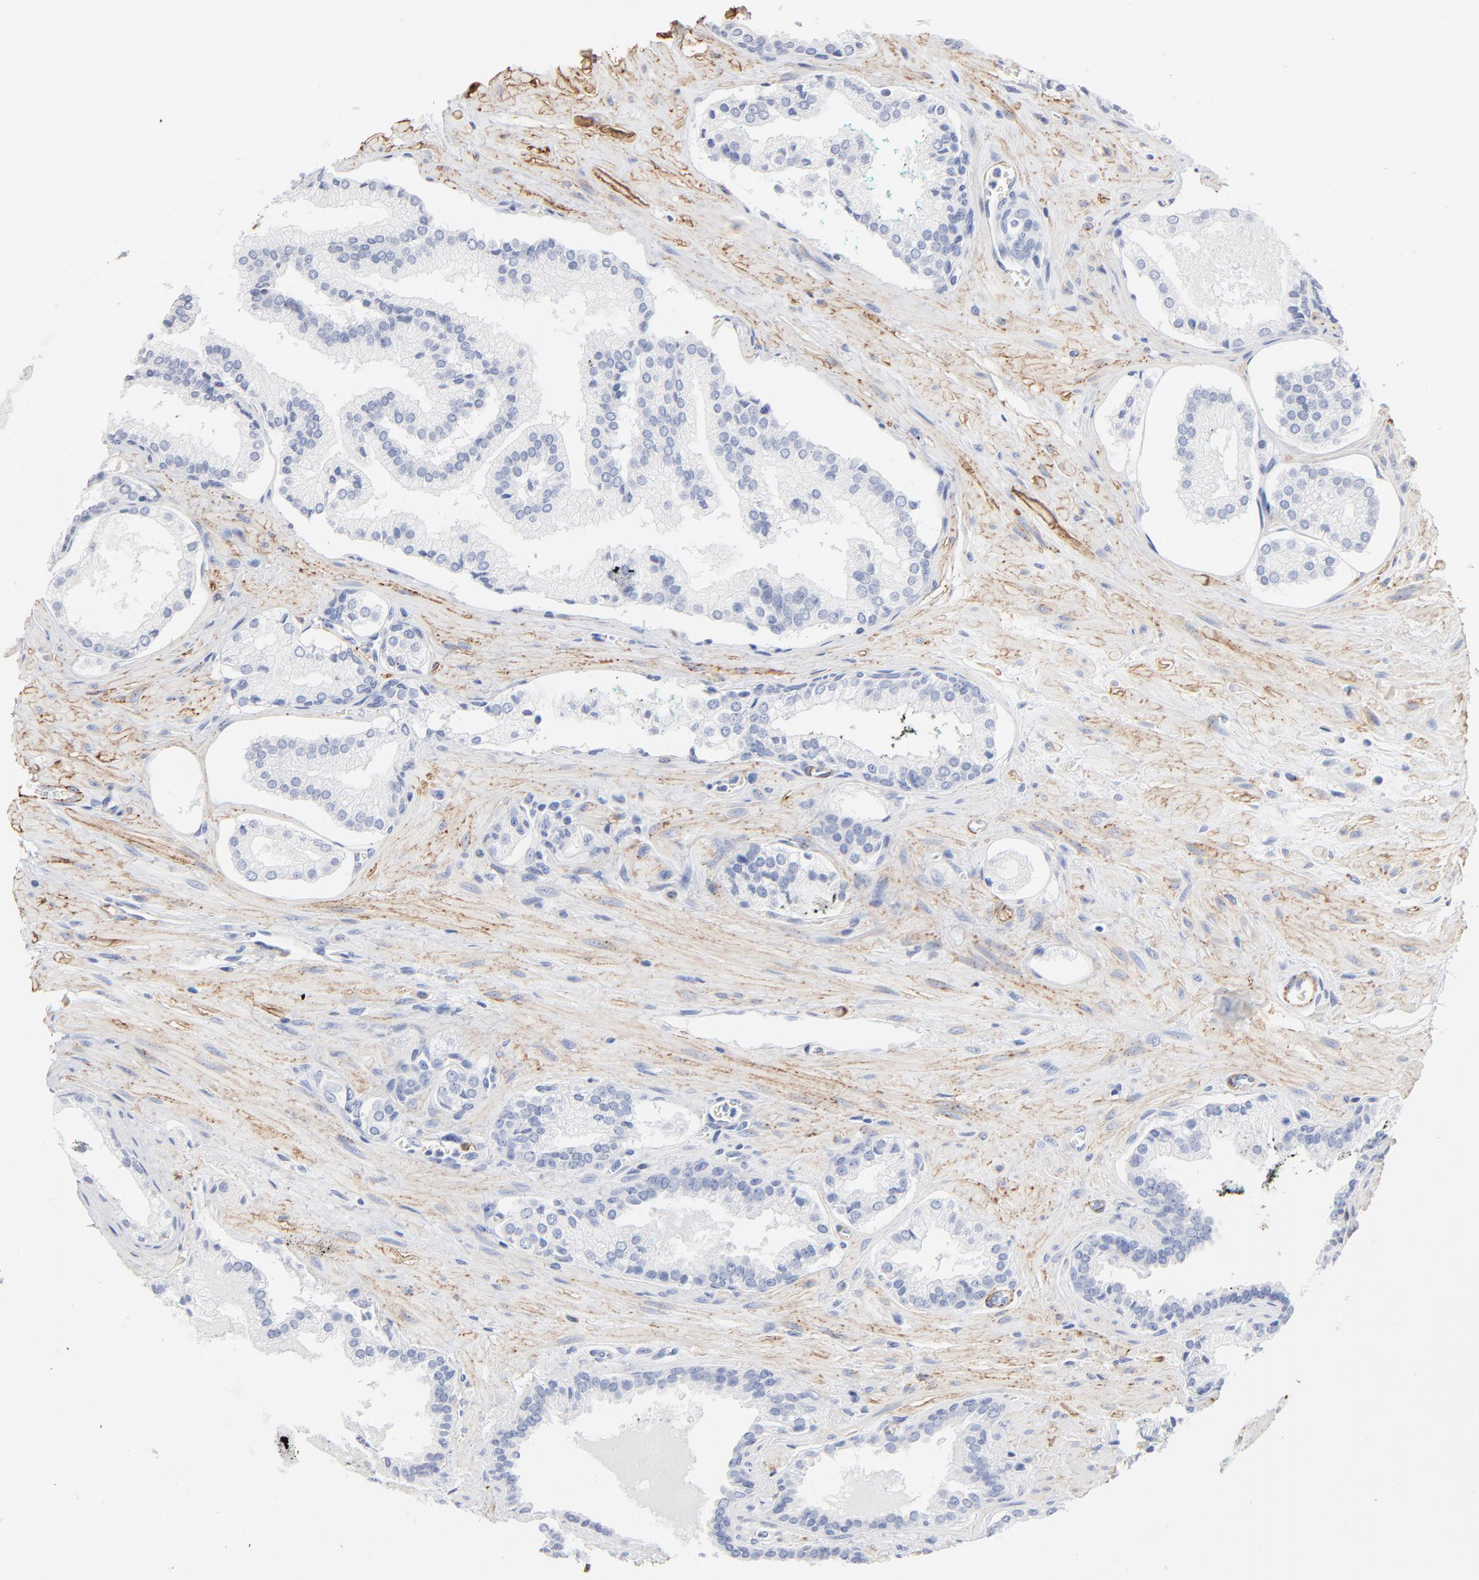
{"staining": {"intensity": "negative", "quantity": "none", "location": "none"}, "tissue": "prostate cancer", "cell_type": "Tumor cells", "image_type": "cancer", "snomed": [{"axis": "morphology", "description": "Adenocarcinoma, Medium grade"}, {"axis": "topography", "description": "Prostate"}], "caption": "Medium-grade adenocarcinoma (prostate) was stained to show a protein in brown. There is no significant staining in tumor cells.", "gene": "AGTR1", "patient": {"sex": "male", "age": 60}}